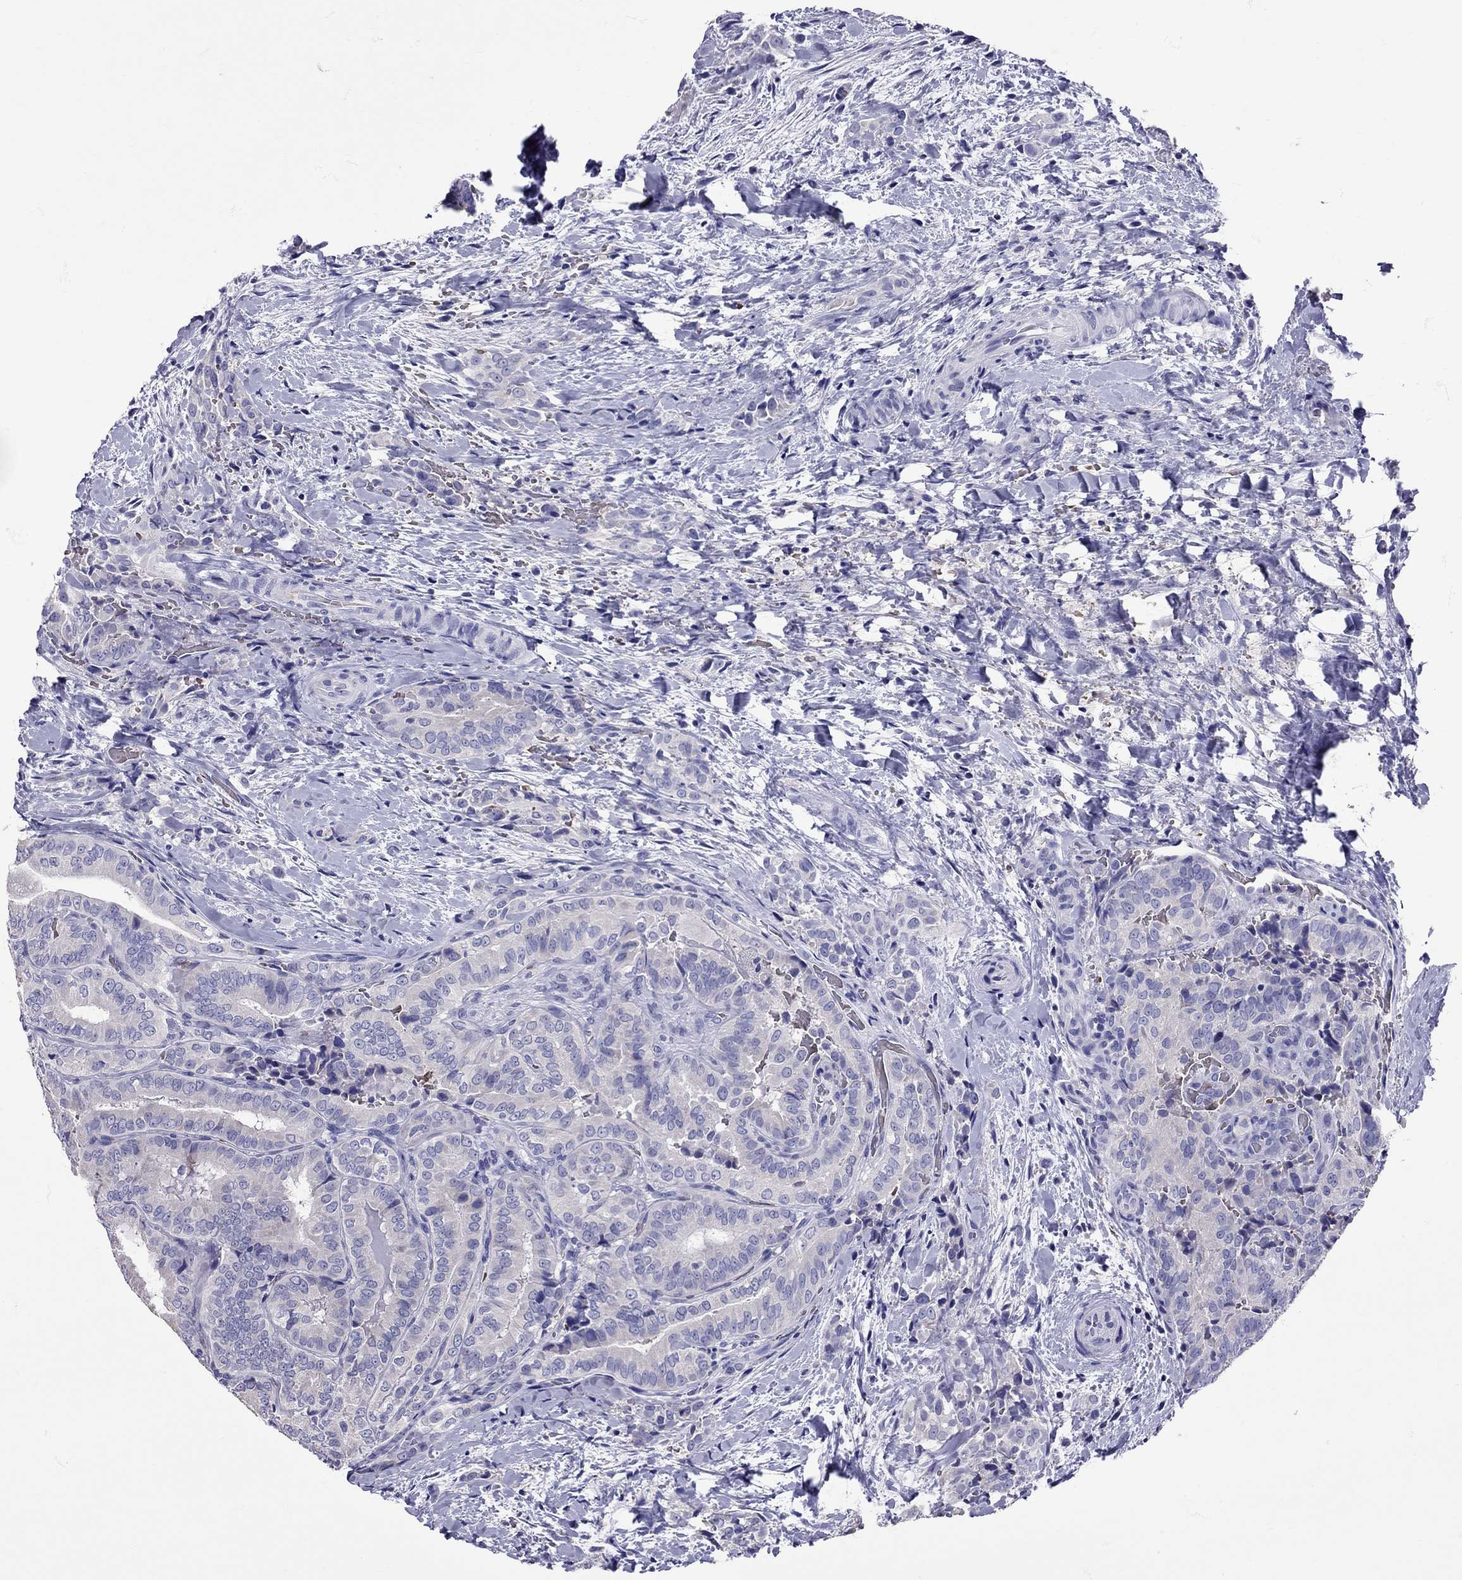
{"staining": {"intensity": "negative", "quantity": "none", "location": "none"}, "tissue": "thyroid cancer", "cell_type": "Tumor cells", "image_type": "cancer", "snomed": [{"axis": "morphology", "description": "Papillary adenocarcinoma, NOS"}, {"axis": "topography", "description": "Thyroid gland"}], "caption": "High power microscopy image of an IHC image of thyroid cancer (papillary adenocarcinoma), revealing no significant staining in tumor cells. Brightfield microscopy of IHC stained with DAB (3,3'-diaminobenzidine) (brown) and hematoxylin (blue), captured at high magnification.", "gene": "TBR1", "patient": {"sex": "male", "age": 61}}